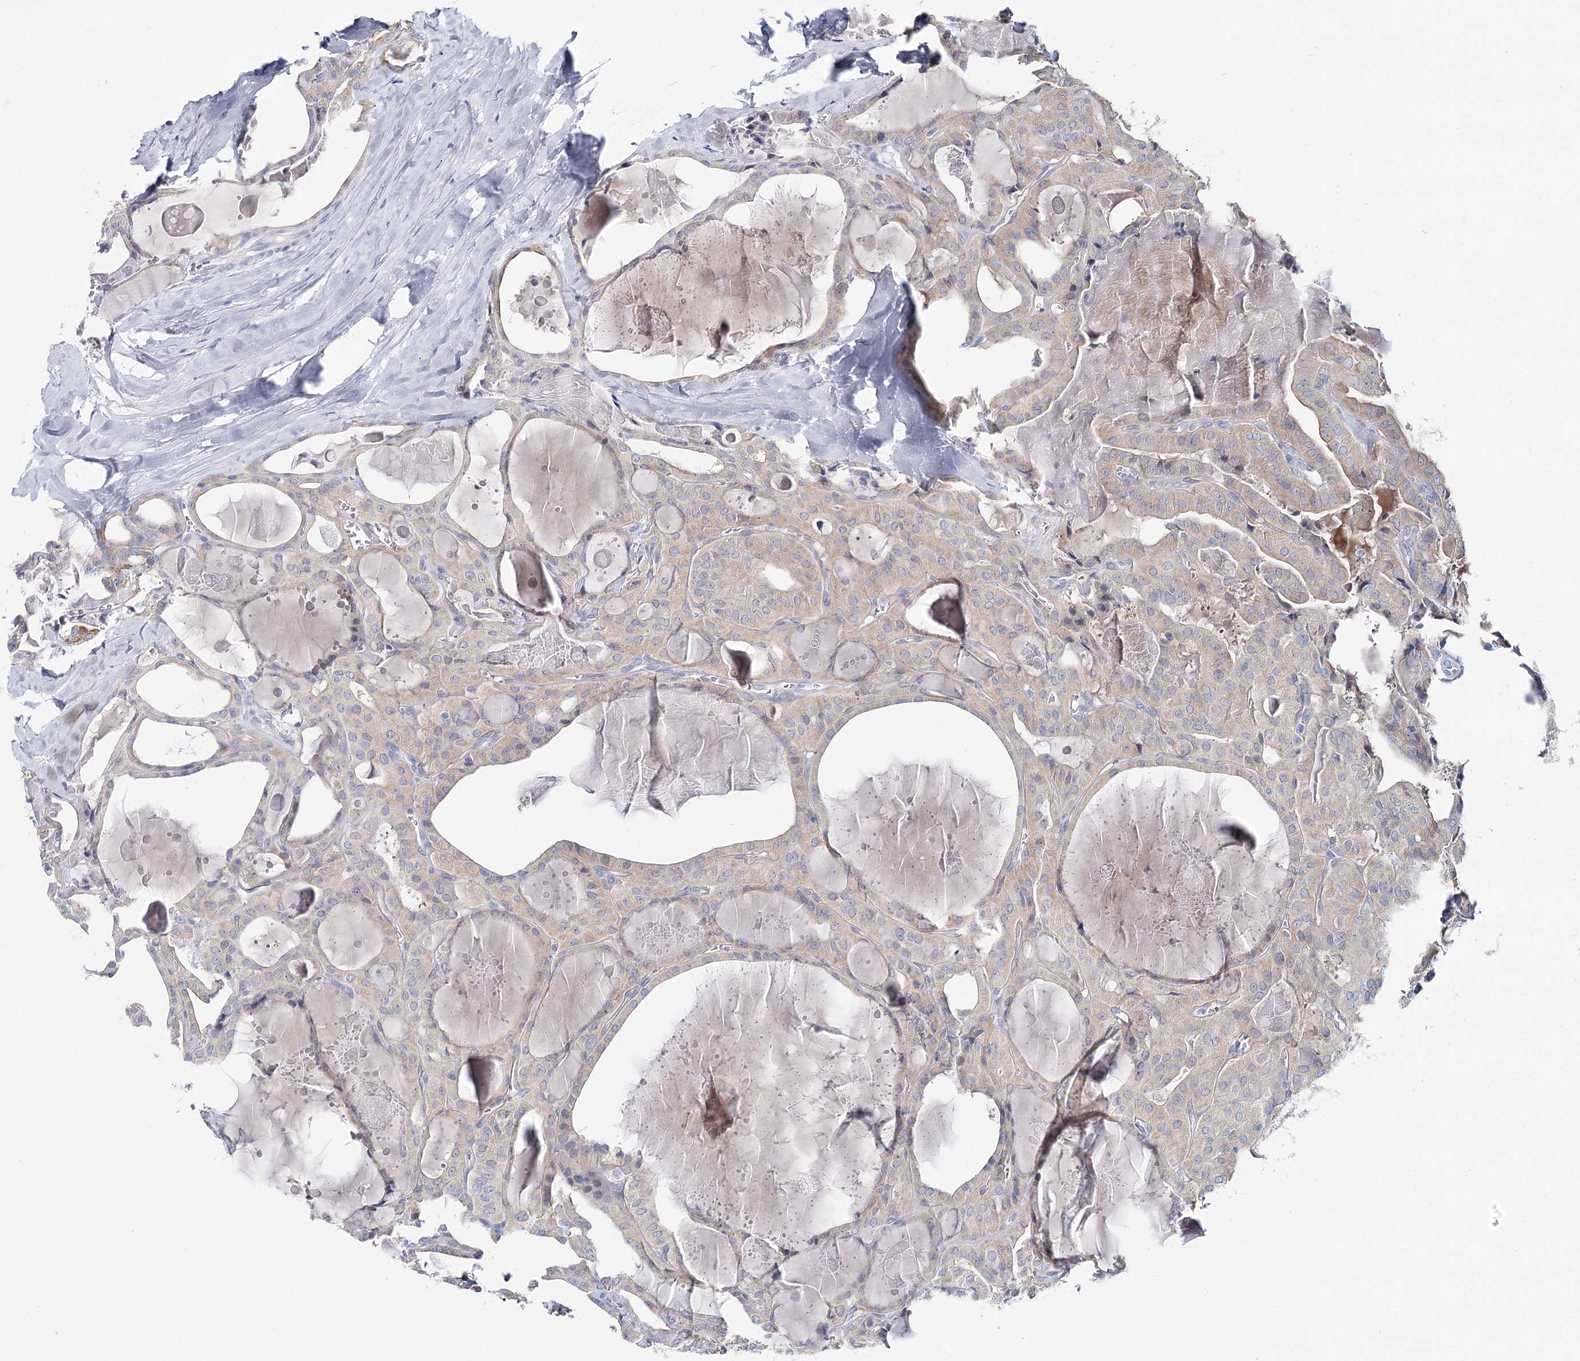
{"staining": {"intensity": "negative", "quantity": "none", "location": "none"}, "tissue": "thyroid cancer", "cell_type": "Tumor cells", "image_type": "cancer", "snomed": [{"axis": "morphology", "description": "Papillary adenocarcinoma, NOS"}, {"axis": "topography", "description": "Thyroid gland"}], "caption": "Immunohistochemical staining of human thyroid cancer displays no significant staining in tumor cells.", "gene": "LRRC14B", "patient": {"sex": "male", "age": 52}}